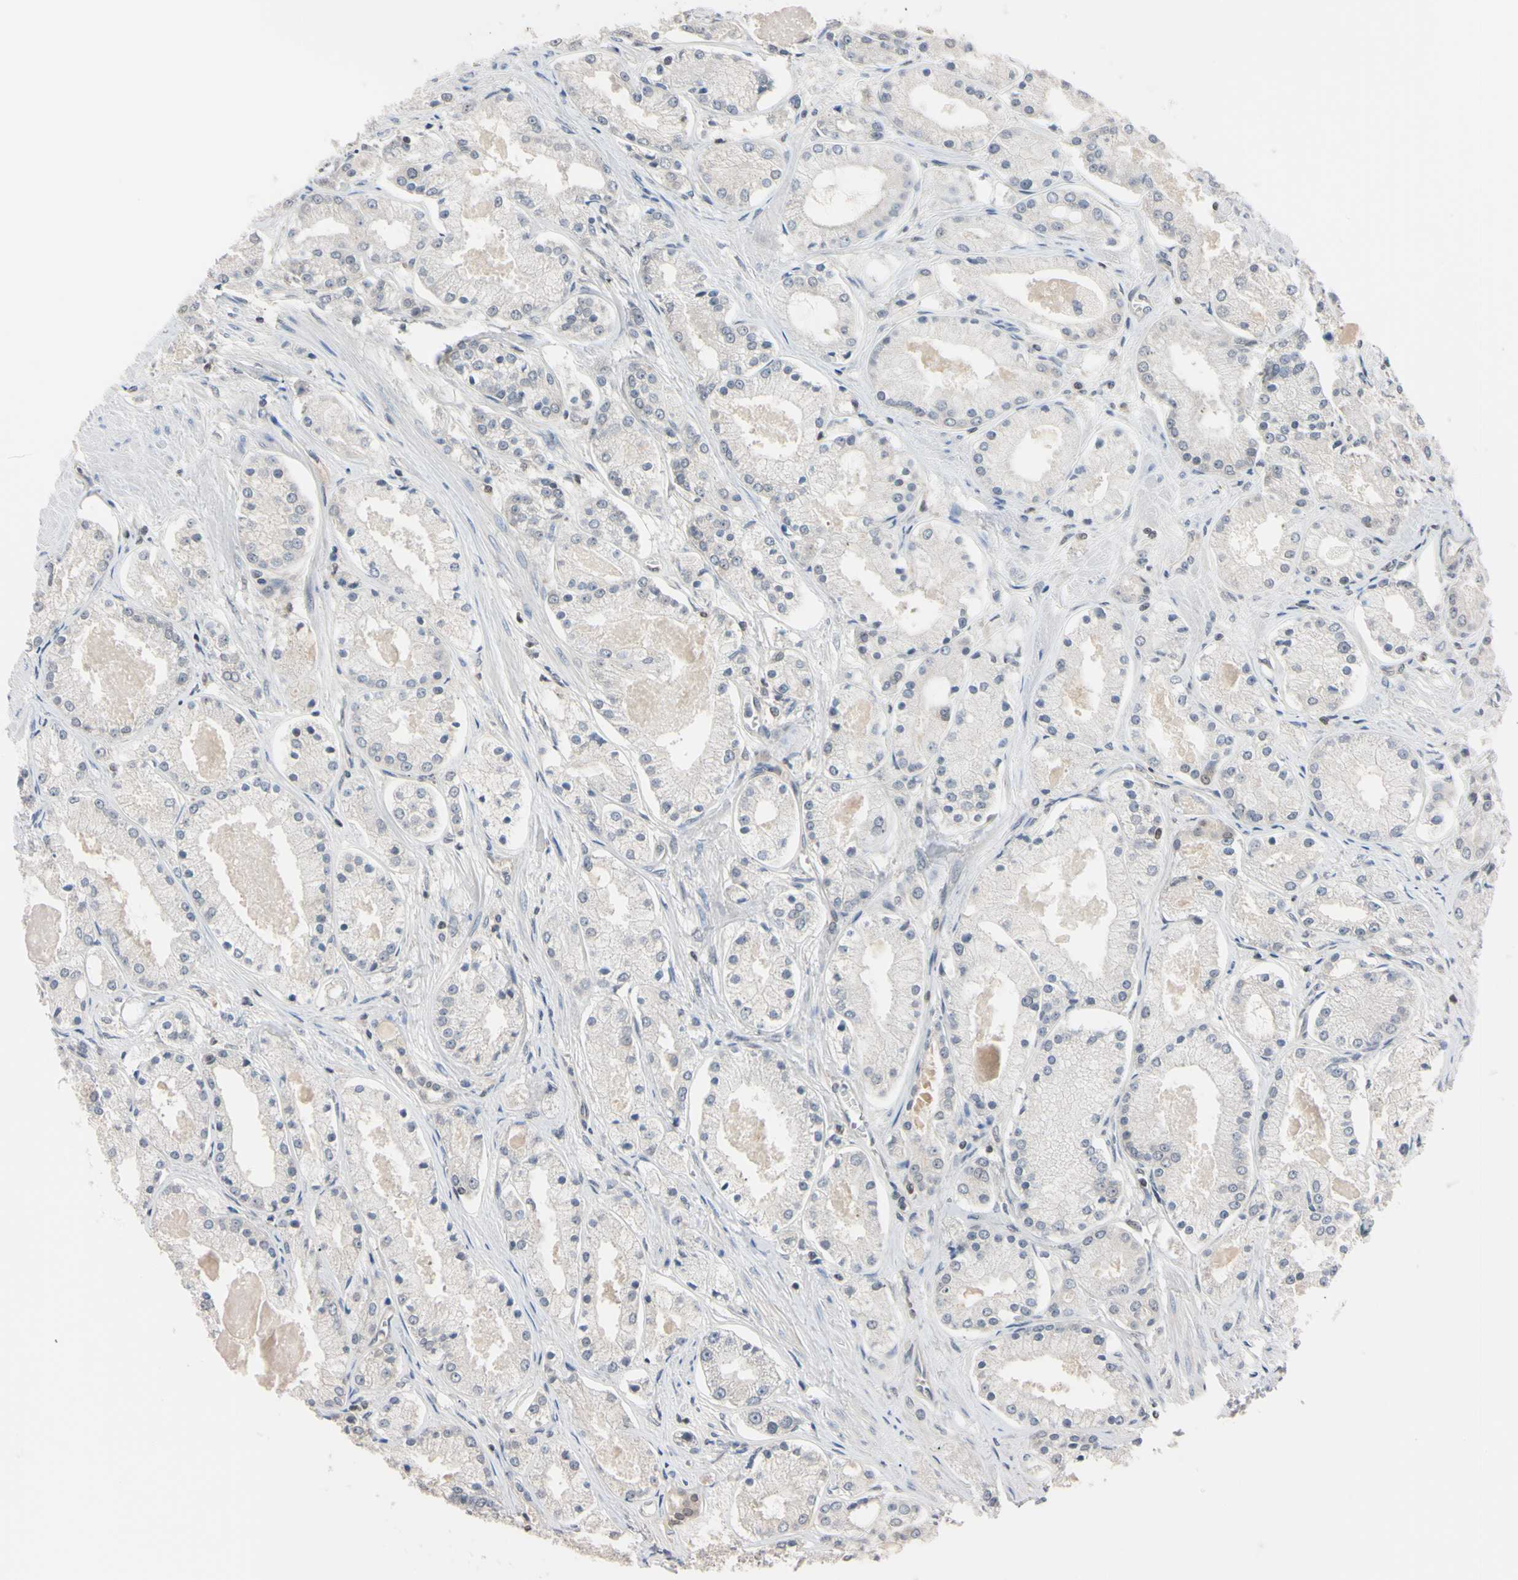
{"staining": {"intensity": "negative", "quantity": "none", "location": "none"}, "tissue": "prostate cancer", "cell_type": "Tumor cells", "image_type": "cancer", "snomed": [{"axis": "morphology", "description": "Adenocarcinoma, High grade"}, {"axis": "topography", "description": "Prostate"}], "caption": "The micrograph exhibits no significant positivity in tumor cells of prostate cancer (adenocarcinoma (high-grade)).", "gene": "UBE2I", "patient": {"sex": "male", "age": 66}}